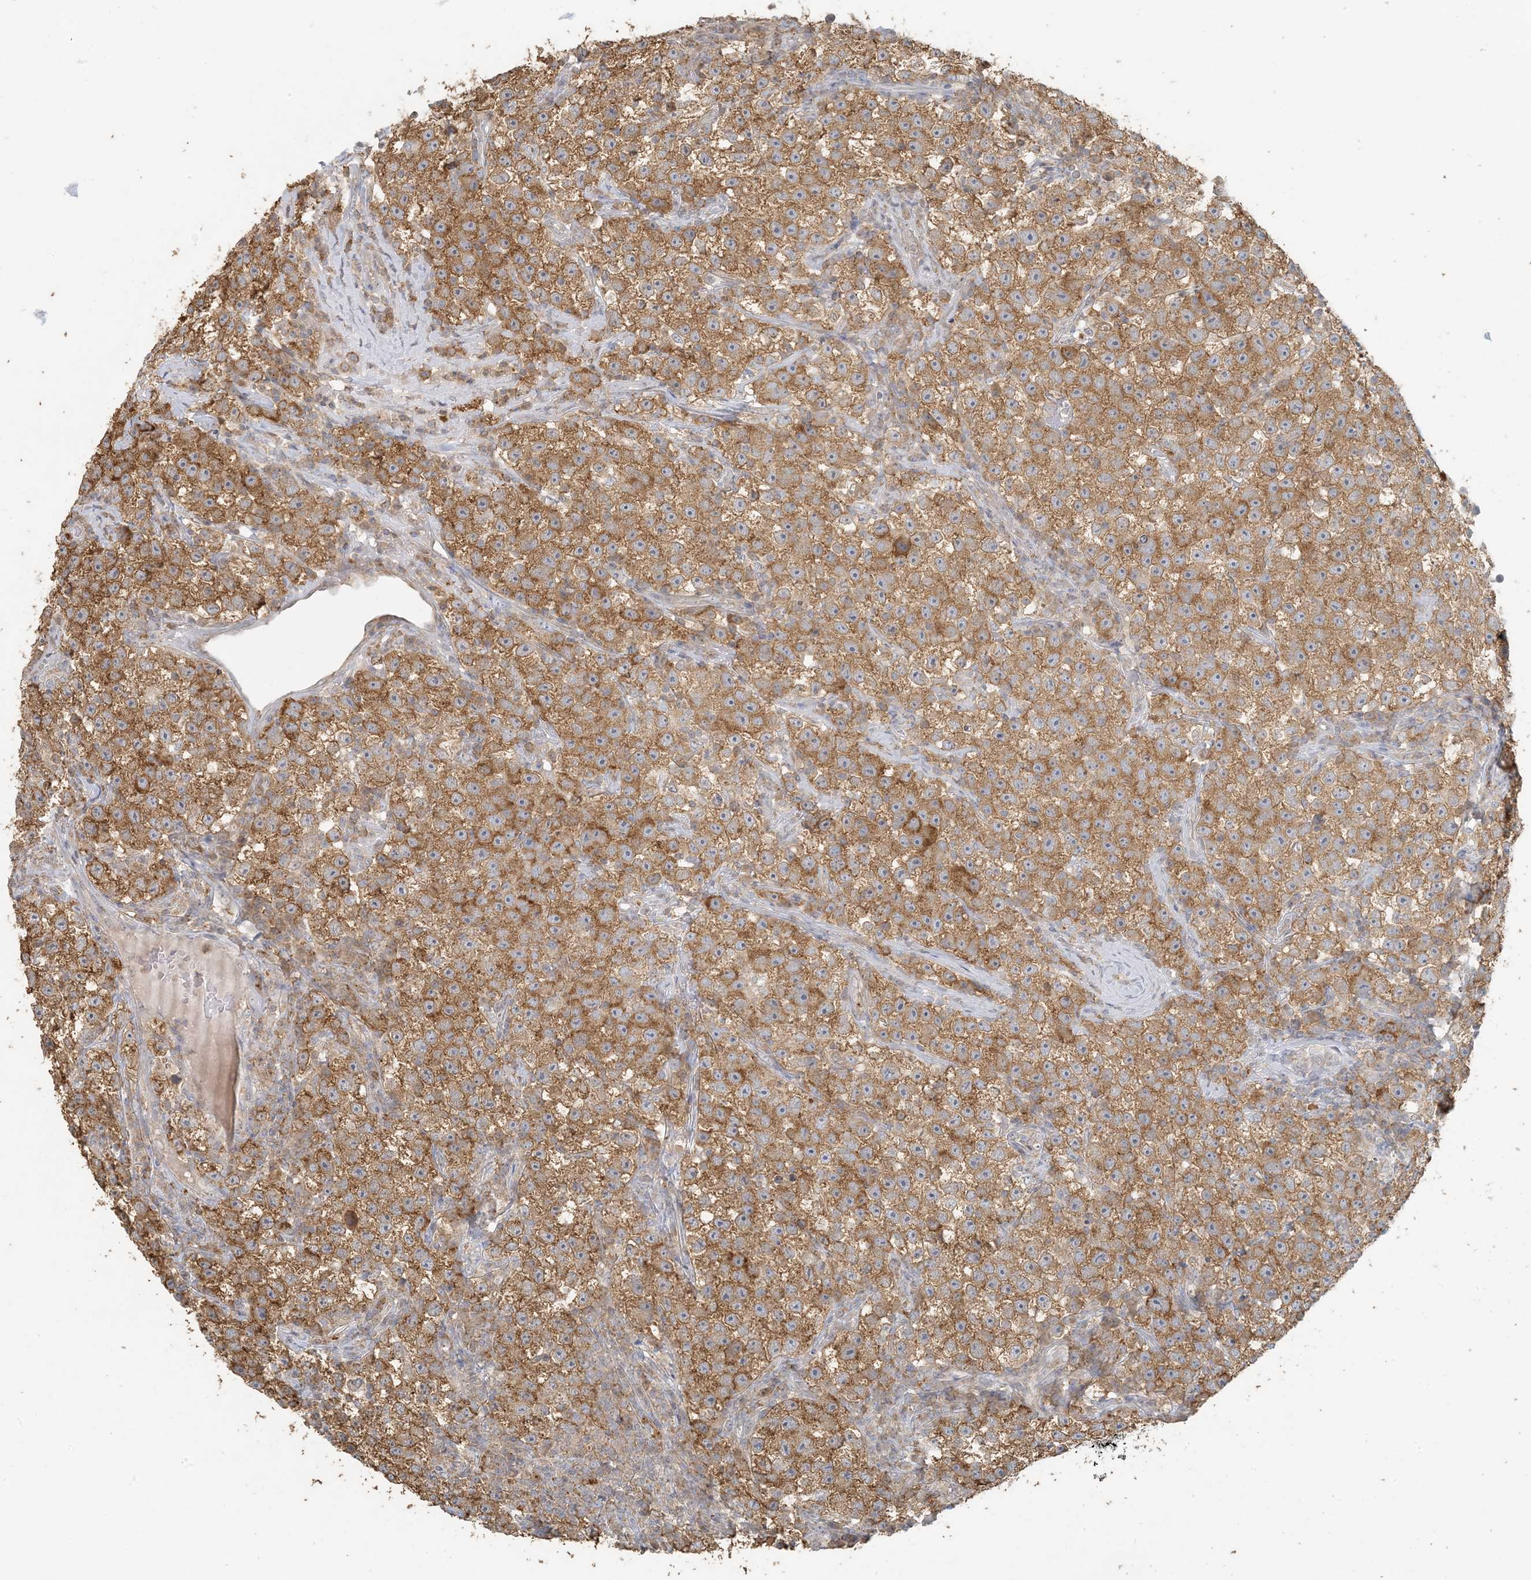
{"staining": {"intensity": "moderate", "quantity": ">75%", "location": "cytoplasmic/membranous"}, "tissue": "testis cancer", "cell_type": "Tumor cells", "image_type": "cancer", "snomed": [{"axis": "morphology", "description": "Seminoma, NOS"}, {"axis": "topography", "description": "Testis"}], "caption": "Immunohistochemical staining of human testis cancer exhibits medium levels of moderate cytoplasmic/membranous protein staining in about >75% of tumor cells.", "gene": "HACL1", "patient": {"sex": "male", "age": 22}}